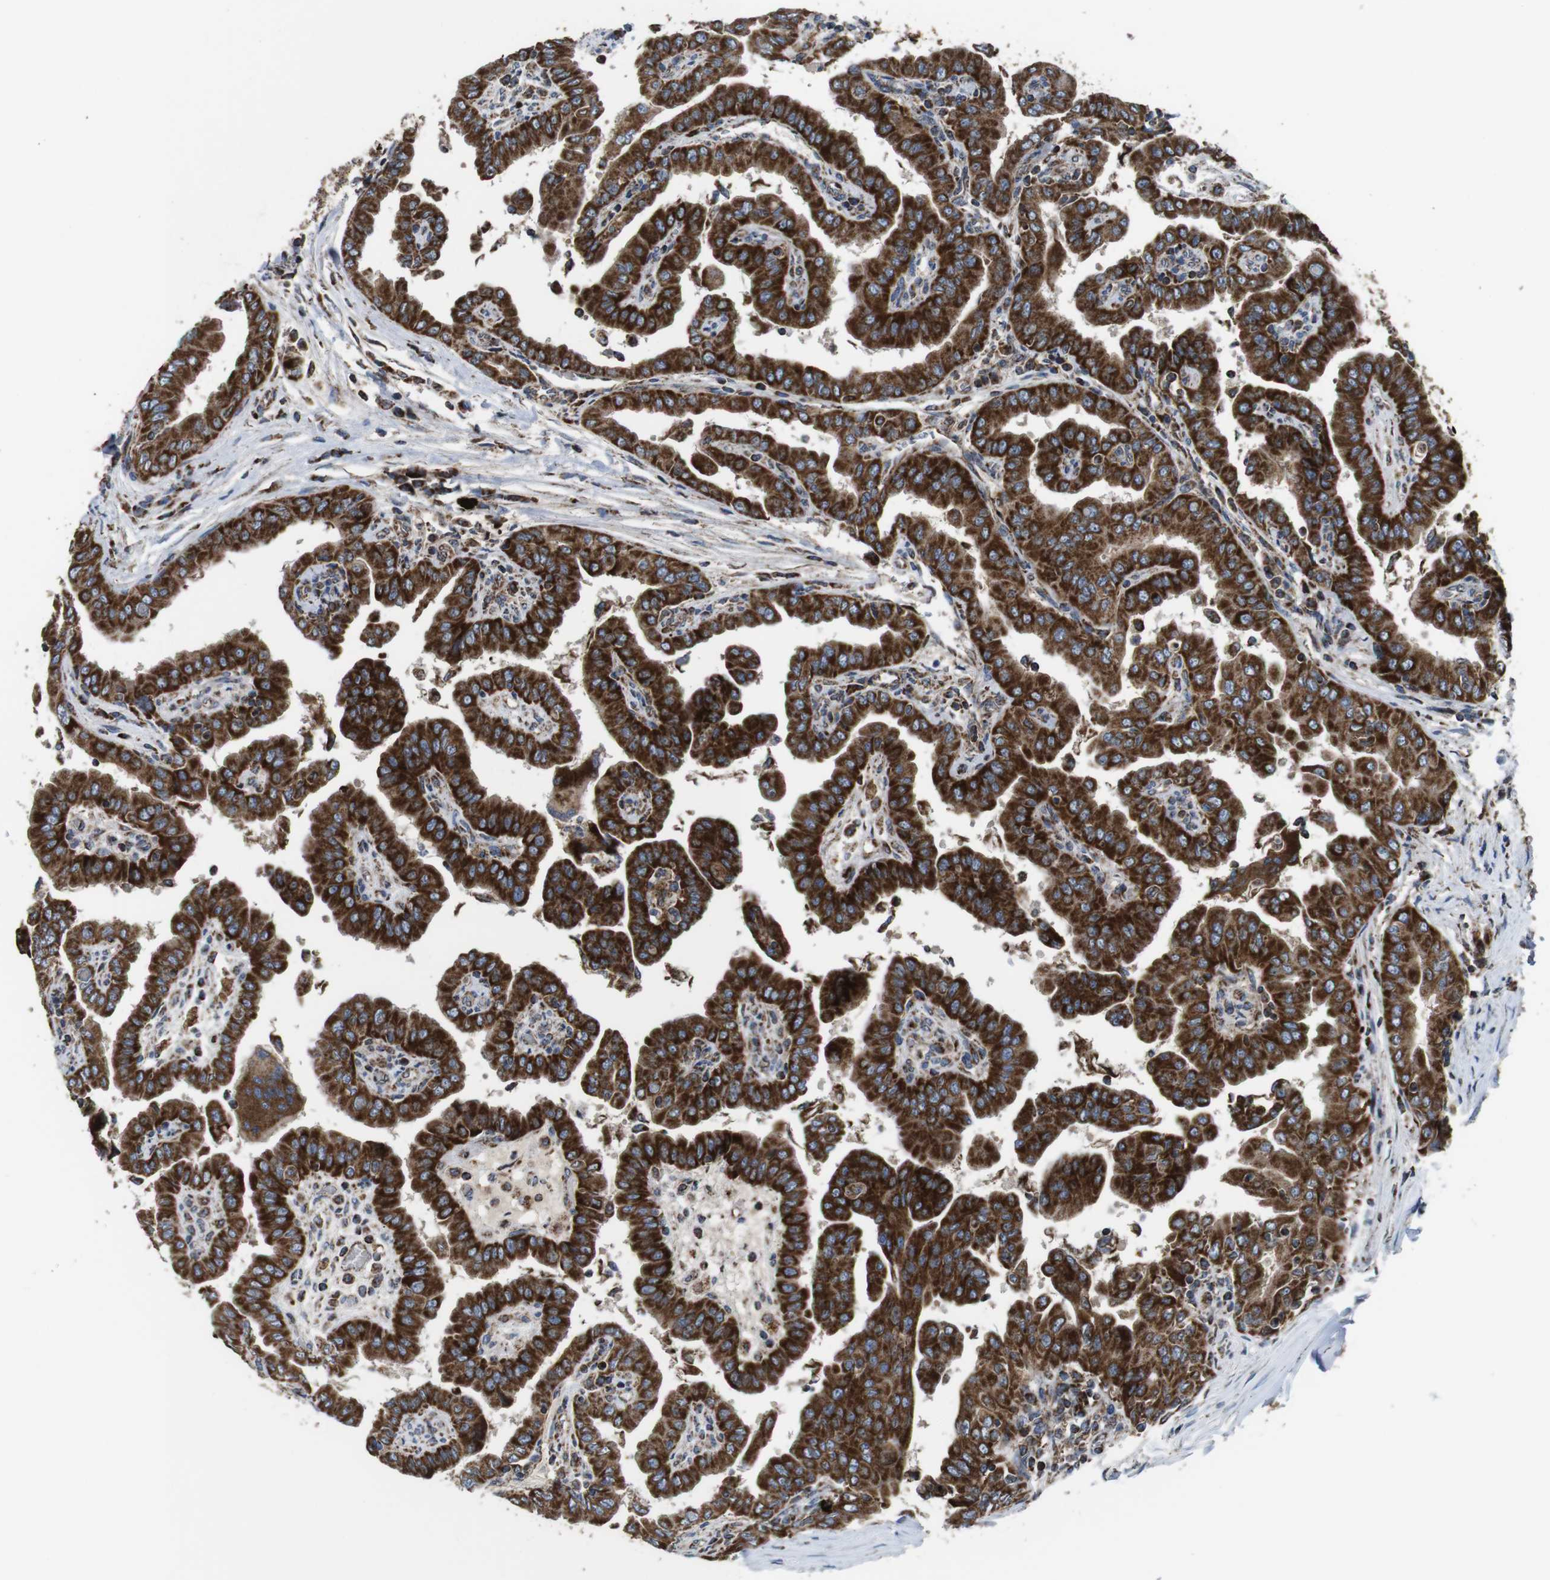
{"staining": {"intensity": "strong", "quantity": ">75%", "location": "cytoplasmic/membranous"}, "tissue": "thyroid cancer", "cell_type": "Tumor cells", "image_type": "cancer", "snomed": [{"axis": "morphology", "description": "Papillary adenocarcinoma, NOS"}, {"axis": "topography", "description": "Thyroid gland"}], "caption": "An immunohistochemistry micrograph of tumor tissue is shown. Protein staining in brown shows strong cytoplasmic/membranous positivity in thyroid cancer within tumor cells.", "gene": "HK1", "patient": {"sex": "male", "age": 33}}